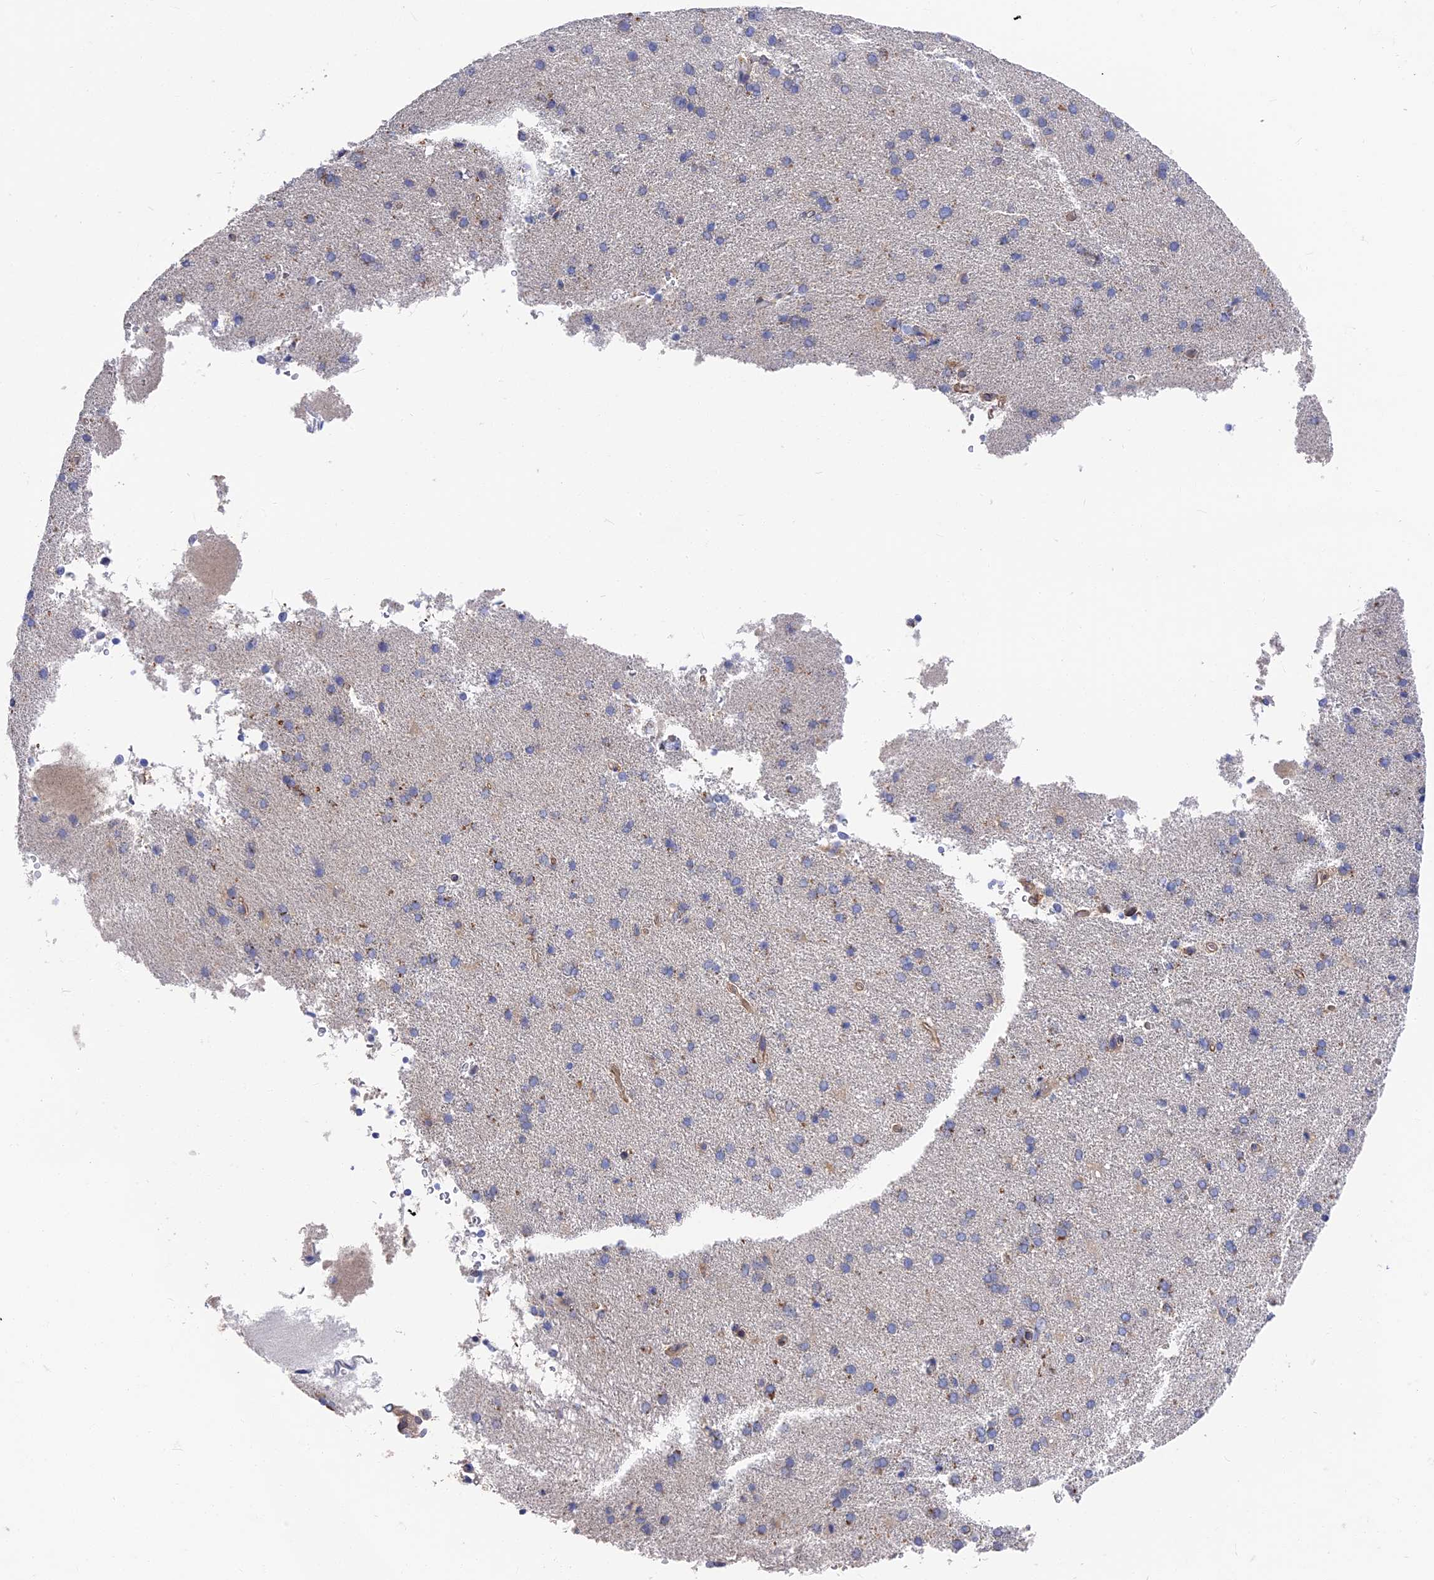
{"staining": {"intensity": "moderate", "quantity": "<25%", "location": "cytoplasmic/membranous"}, "tissue": "cerebral cortex", "cell_type": "Endothelial cells", "image_type": "normal", "snomed": [{"axis": "morphology", "description": "Normal tissue, NOS"}, {"axis": "topography", "description": "Cerebral cortex"}], "caption": "IHC photomicrograph of unremarkable cerebral cortex: human cerebral cortex stained using immunohistochemistry reveals low levels of moderate protein expression localized specifically in the cytoplasmic/membranous of endothelial cells, appearing as a cytoplasmic/membranous brown color.", "gene": "CCDC113", "patient": {"sex": "male", "age": 62}}